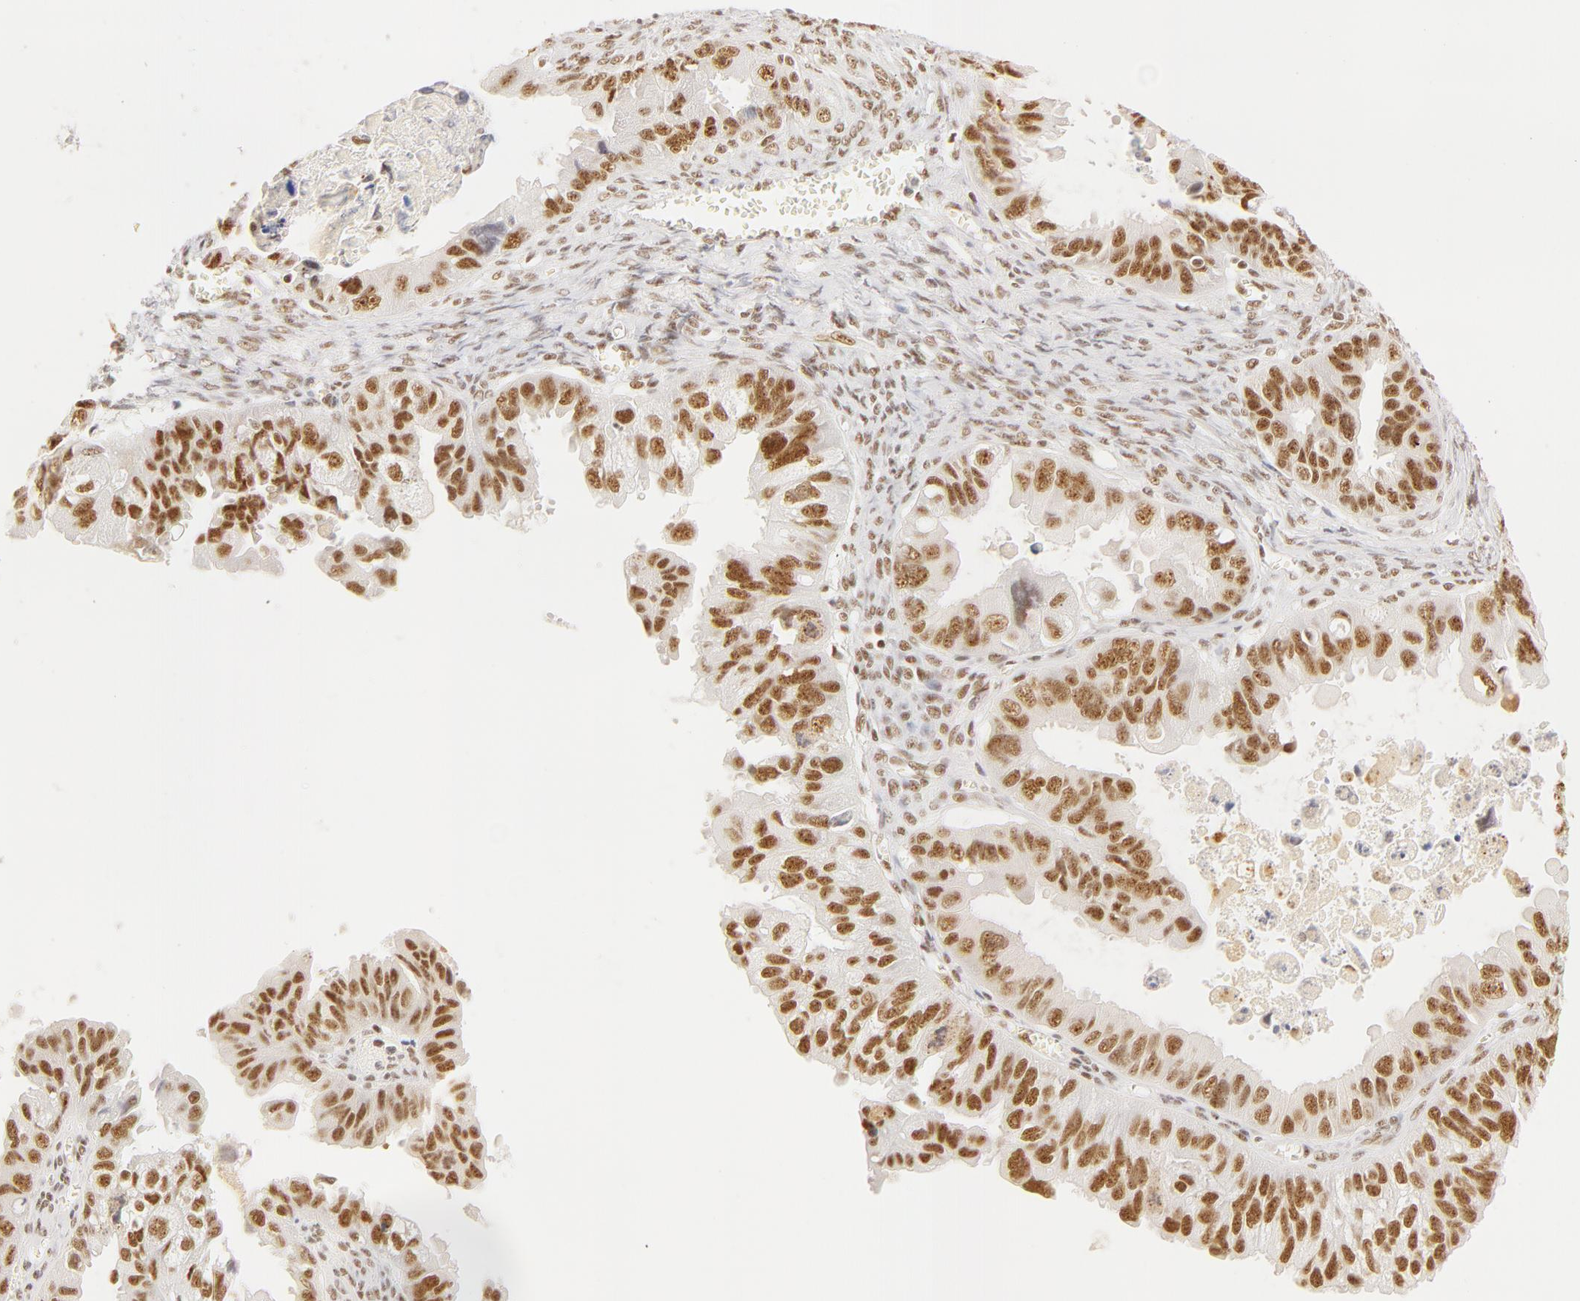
{"staining": {"intensity": "weak", "quantity": ">75%", "location": "nuclear"}, "tissue": "ovarian cancer", "cell_type": "Tumor cells", "image_type": "cancer", "snomed": [{"axis": "morphology", "description": "Carcinoma, endometroid"}, {"axis": "topography", "description": "Ovary"}], "caption": "Endometroid carcinoma (ovarian) stained with IHC displays weak nuclear expression in about >75% of tumor cells.", "gene": "RBM39", "patient": {"sex": "female", "age": 85}}